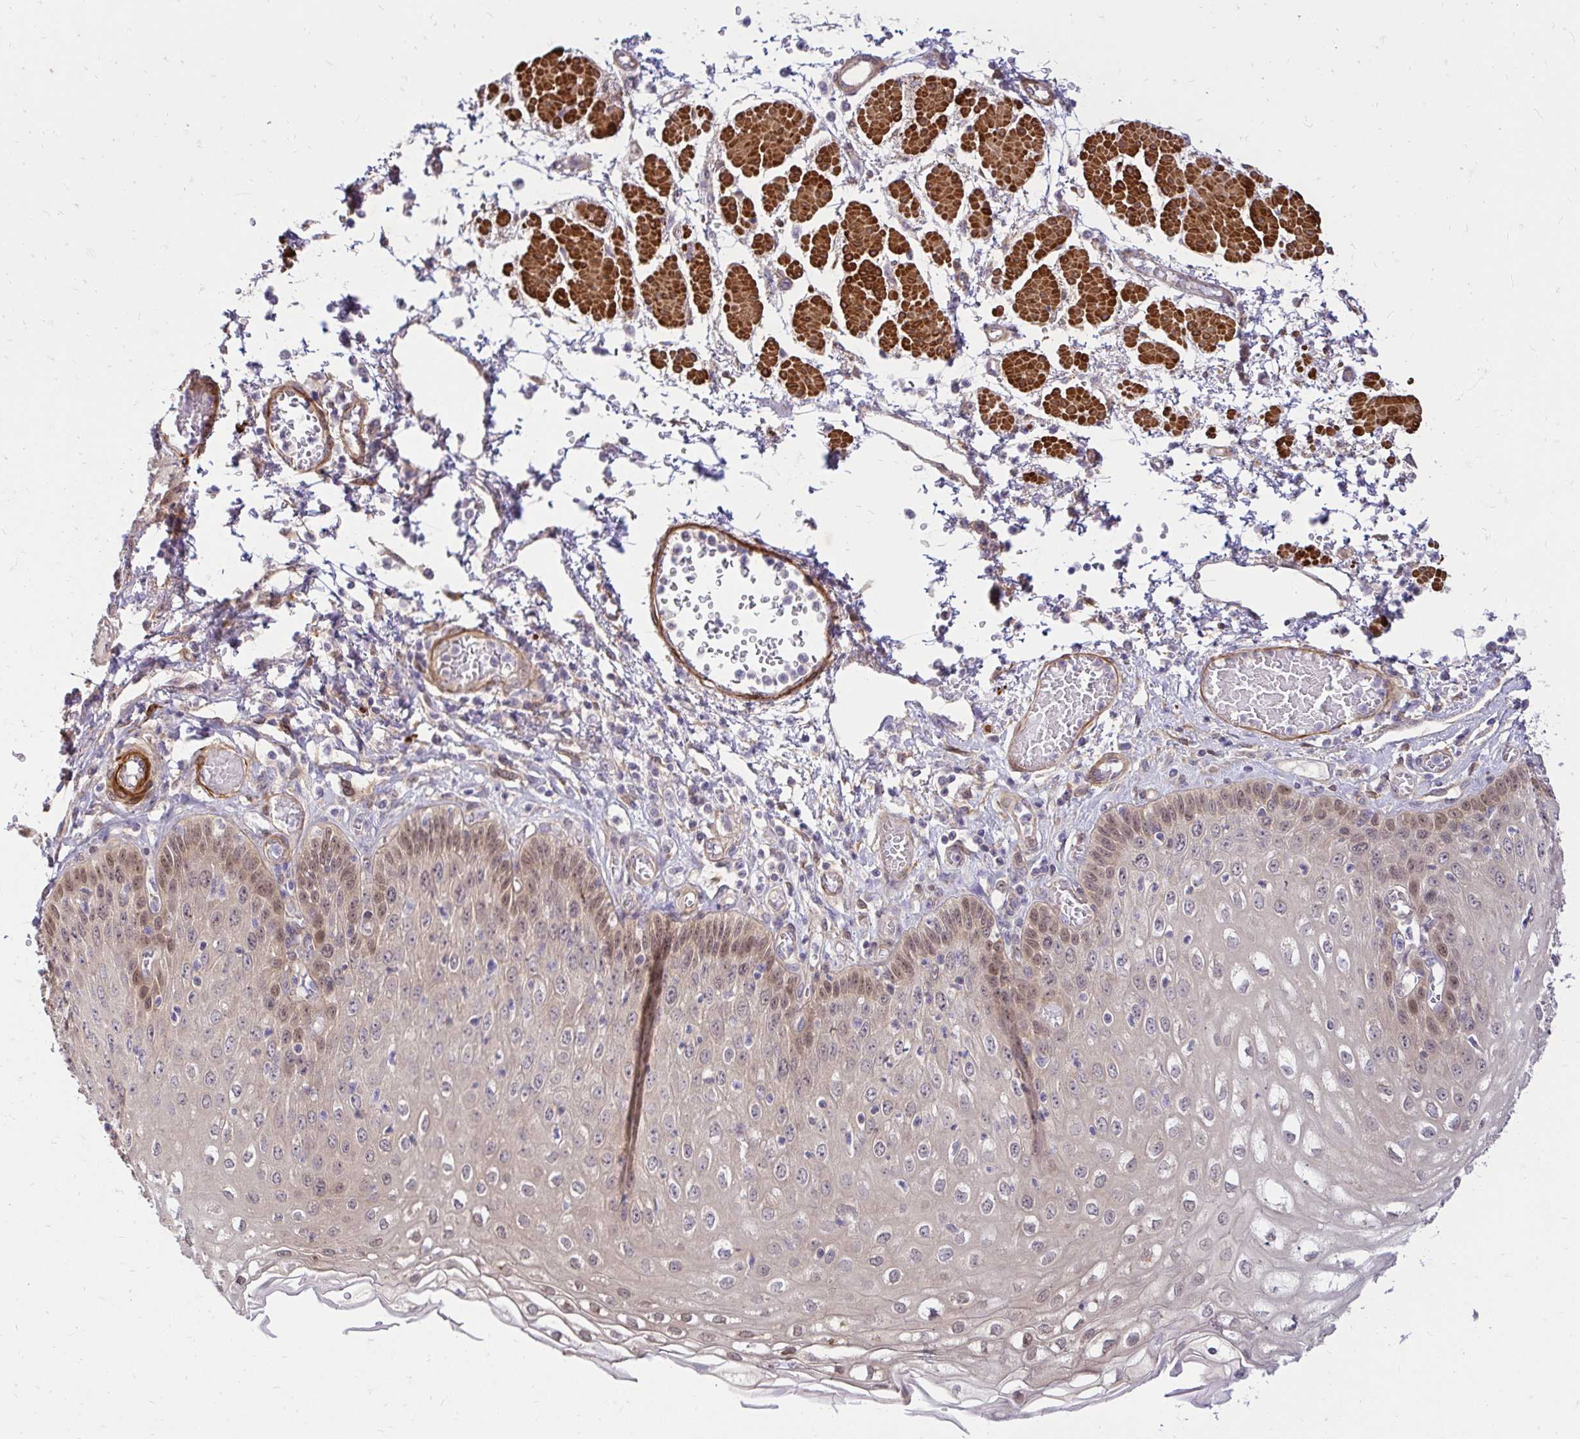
{"staining": {"intensity": "moderate", "quantity": "<25%", "location": "cytoplasmic/membranous,nuclear"}, "tissue": "esophagus", "cell_type": "Squamous epithelial cells", "image_type": "normal", "snomed": [{"axis": "morphology", "description": "Normal tissue, NOS"}, {"axis": "morphology", "description": "Adenocarcinoma, NOS"}, {"axis": "topography", "description": "Esophagus"}], "caption": "The image reveals staining of normal esophagus, revealing moderate cytoplasmic/membranous,nuclear protein positivity (brown color) within squamous epithelial cells. Immunohistochemistry stains the protein of interest in brown and the nuclei are stained blue.", "gene": "YAP1", "patient": {"sex": "male", "age": 81}}